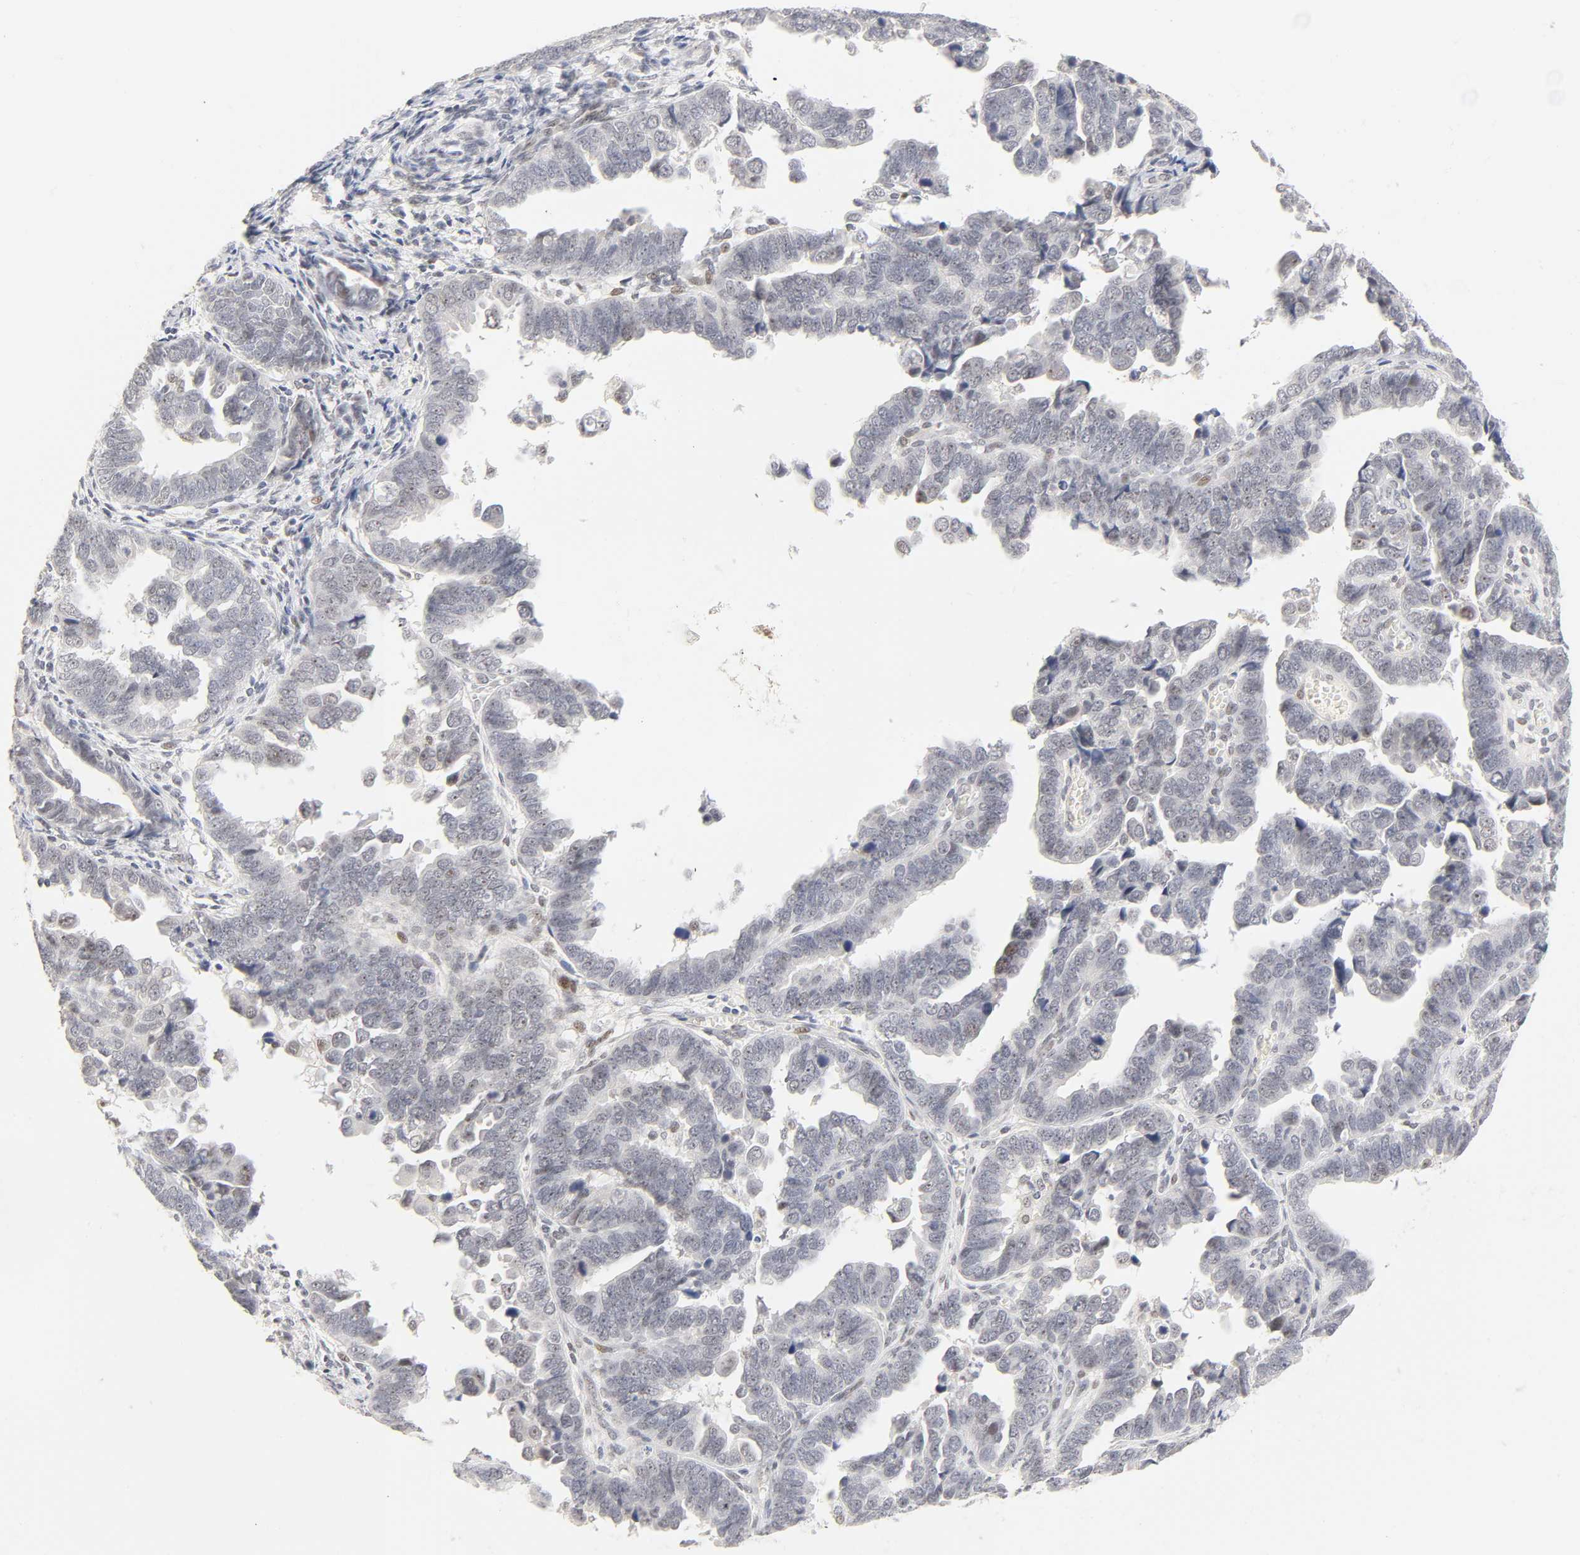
{"staining": {"intensity": "weak", "quantity": "<25%", "location": "nuclear"}, "tissue": "endometrial cancer", "cell_type": "Tumor cells", "image_type": "cancer", "snomed": [{"axis": "morphology", "description": "Adenocarcinoma, NOS"}, {"axis": "topography", "description": "Endometrium"}], "caption": "This micrograph is of endometrial cancer (adenocarcinoma) stained with IHC to label a protein in brown with the nuclei are counter-stained blue. There is no positivity in tumor cells.", "gene": "MNAT1", "patient": {"sex": "female", "age": 75}}